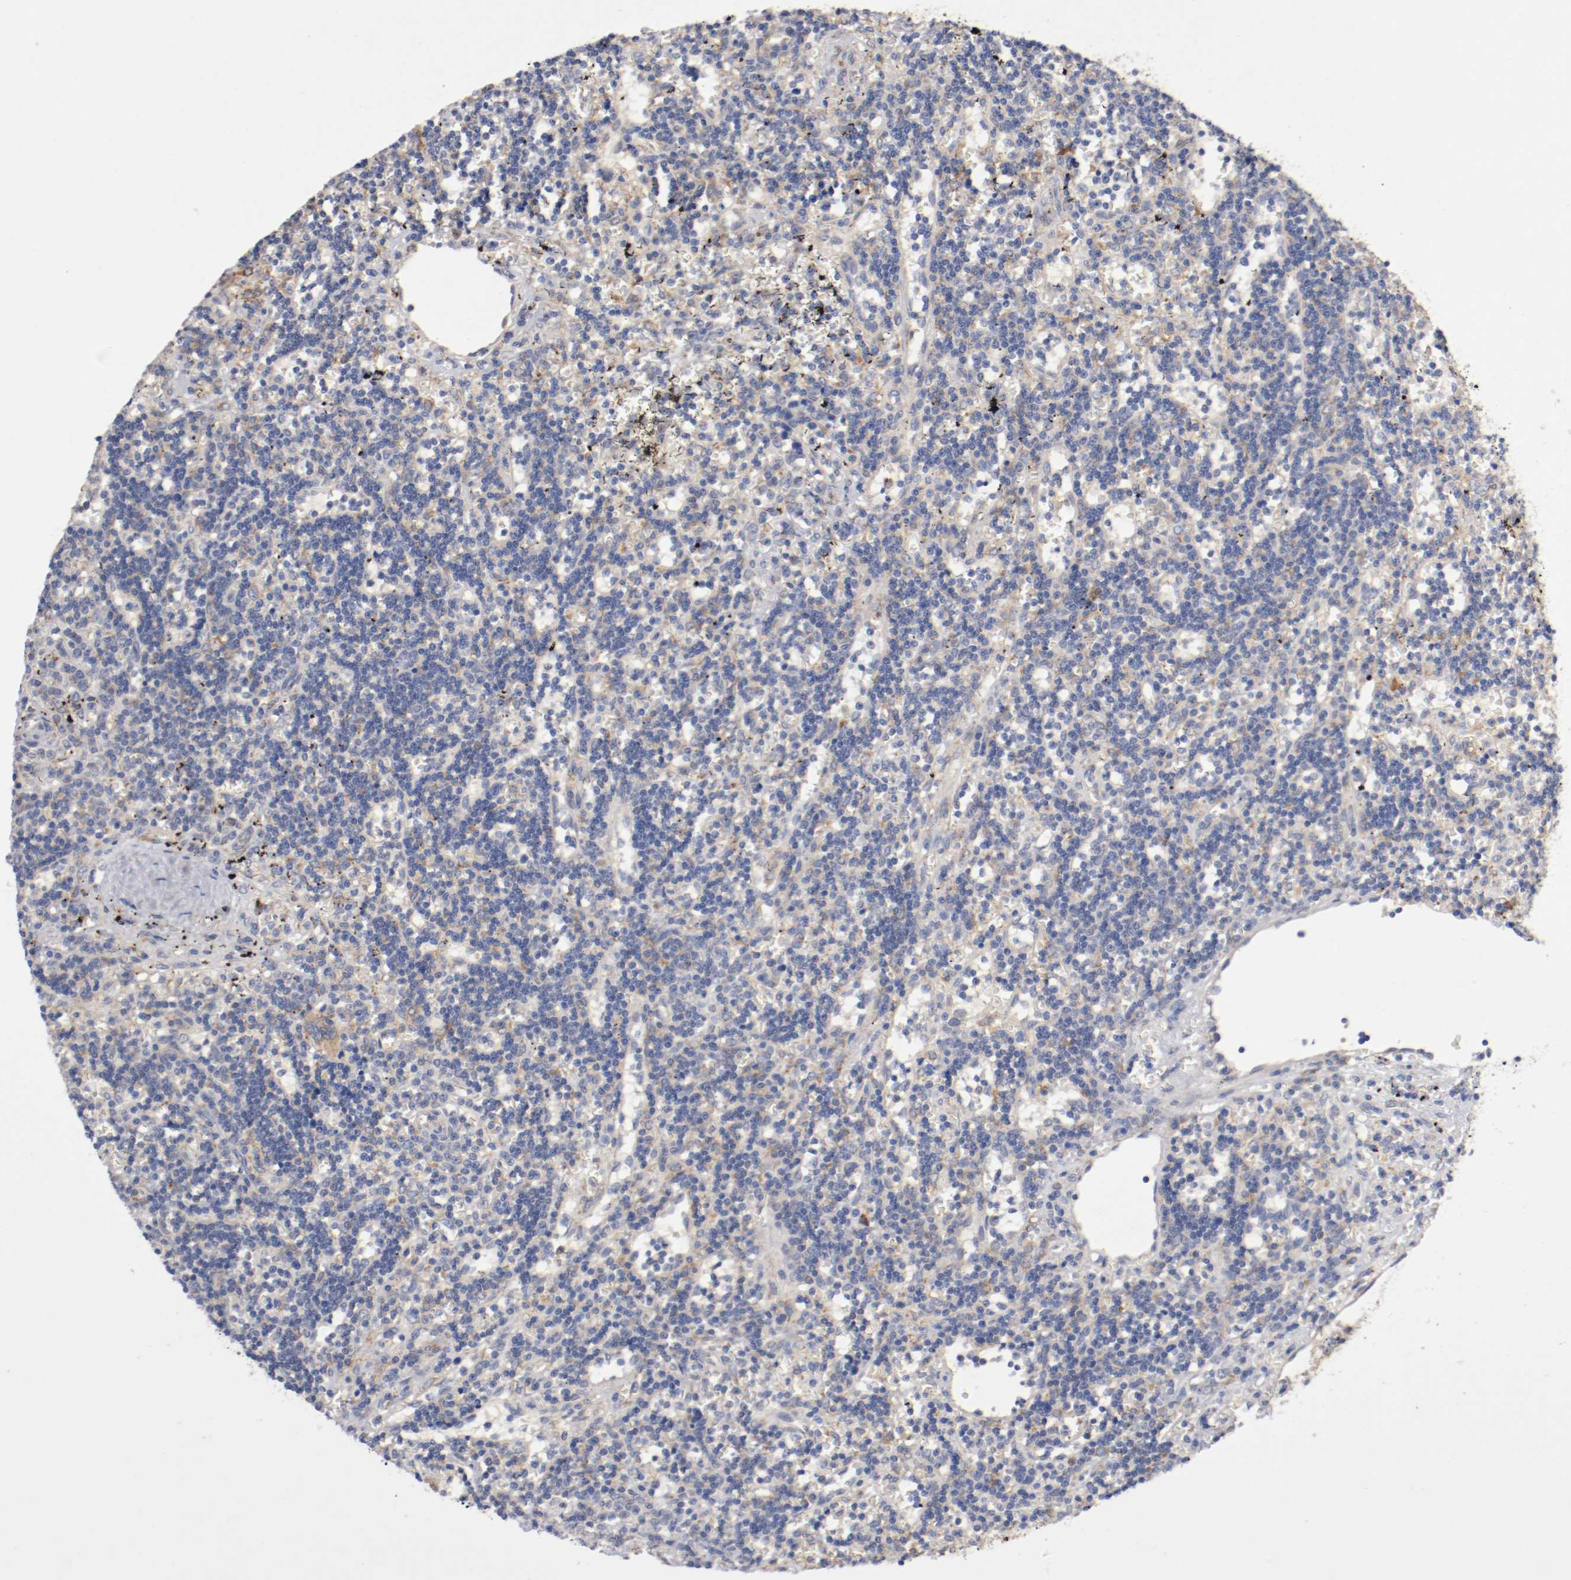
{"staining": {"intensity": "weak", "quantity": "25%-75%", "location": "cytoplasmic/membranous"}, "tissue": "lymphoma", "cell_type": "Tumor cells", "image_type": "cancer", "snomed": [{"axis": "morphology", "description": "Malignant lymphoma, non-Hodgkin's type, Low grade"}, {"axis": "topography", "description": "Spleen"}], "caption": "Immunohistochemical staining of malignant lymphoma, non-Hodgkin's type (low-grade) exhibits low levels of weak cytoplasmic/membranous staining in about 25%-75% of tumor cells. The staining was performed using DAB (3,3'-diaminobenzidine) to visualize the protein expression in brown, while the nuclei were stained in blue with hematoxylin (Magnification: 20x).", "gene": "TRAF2", "patient": {"sex": "male", "age": 60}}